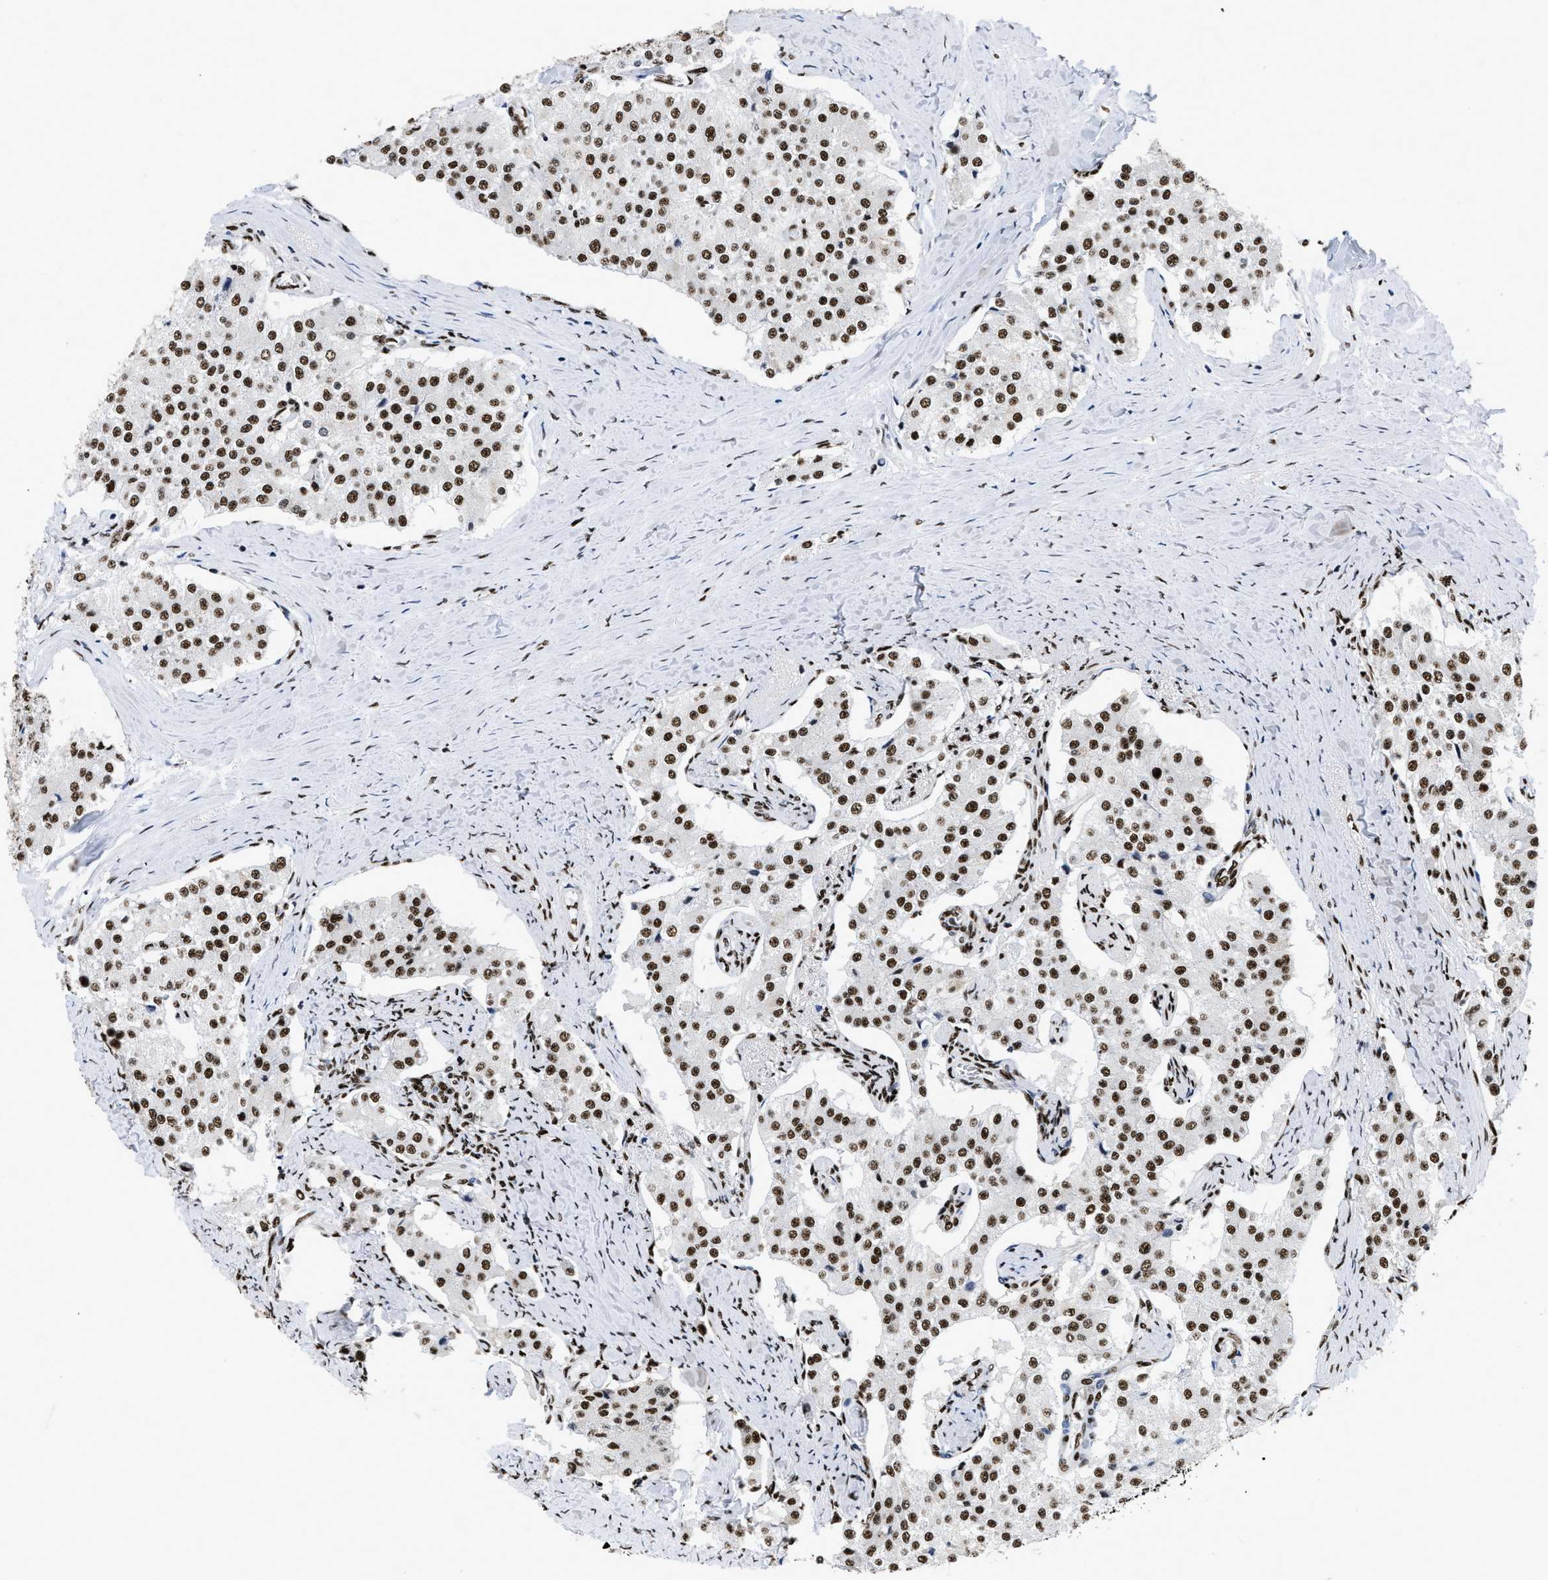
{"staining": {"intensity": "strong", "quantity": ">75%", "location": "nuclear"}, "tissue": "carcinoid", "cell_type": "Tumor cells", "image_type": "cancer", "snomed": [{"axis": "morphology", "description": "Carcinoid, malignant, NOS"}, {"axis": "topography", "description": "Colon"}], "caption": "Immunohistochemical staining of carcinoid shows strong nuclear protein staining in about >75% of tumor cells. (brown staining indicates protein expression, while blue staining denotes nuclei).", "gene": "CREB1", "patient": {"sex": "female", "age": 52}}